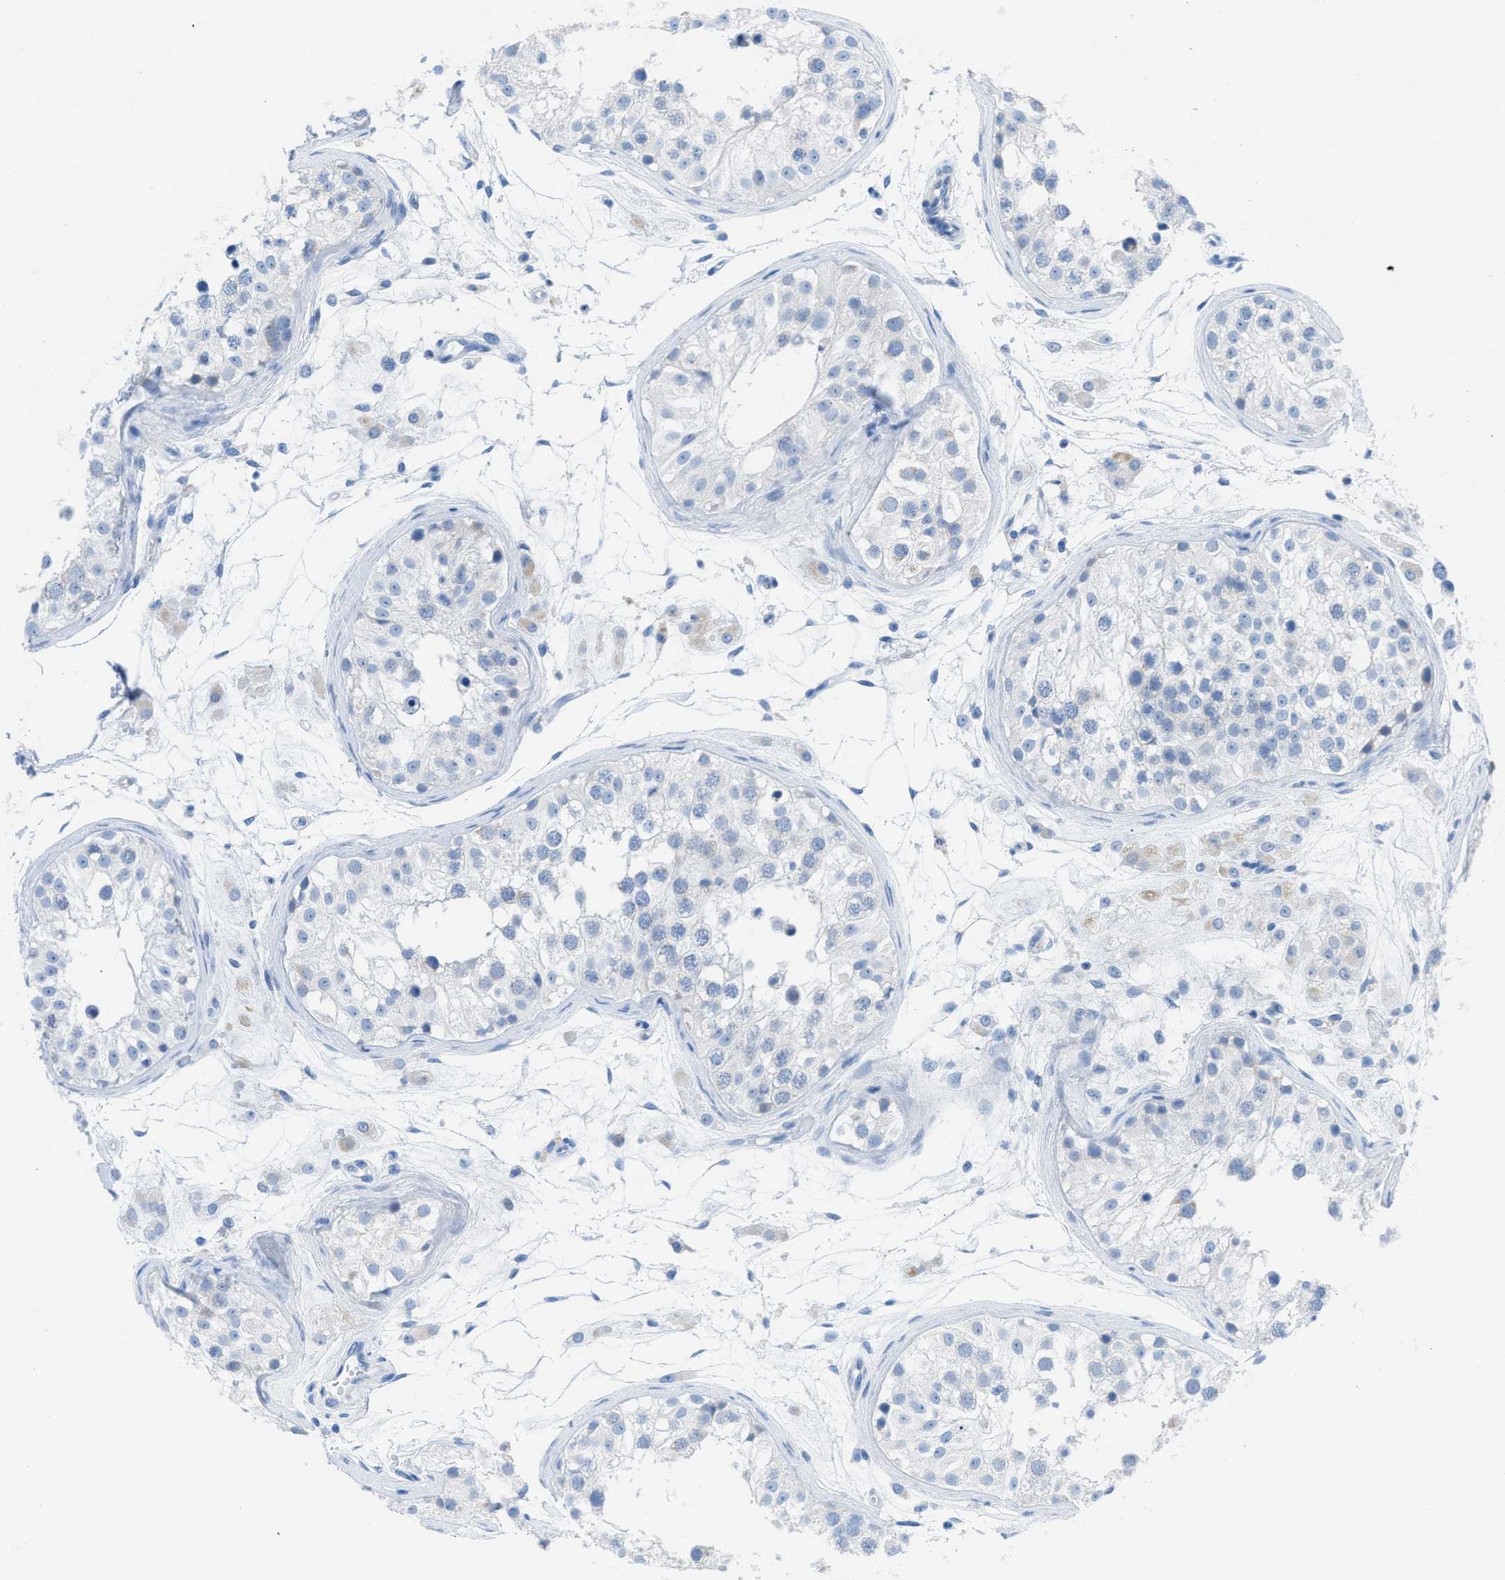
{"staining": {"intensity": "weak", "quantity": "<25%", "location": "cytoplasmic/membranous"}, "tissue": "testis", "cell_type": "Cells in seminiferous ducts", "image_type": "normal", "snomed": [{"axis": "morphology", "description": "Normal tissue, NOS"}, {"axis": "morphology", "description": "Adenocarcinoma, metastatic, NOS"}, {"axis": "topography", "description": "Testis"}], "caption": "DAB (3,3'-diaminobenzidine) immunohistochemical staining of benign testis demonstrates no significant expression in cells in seminiferous ducts.", "gene": "TCL1A", "patient": {"sex": "male", "age": 26}}